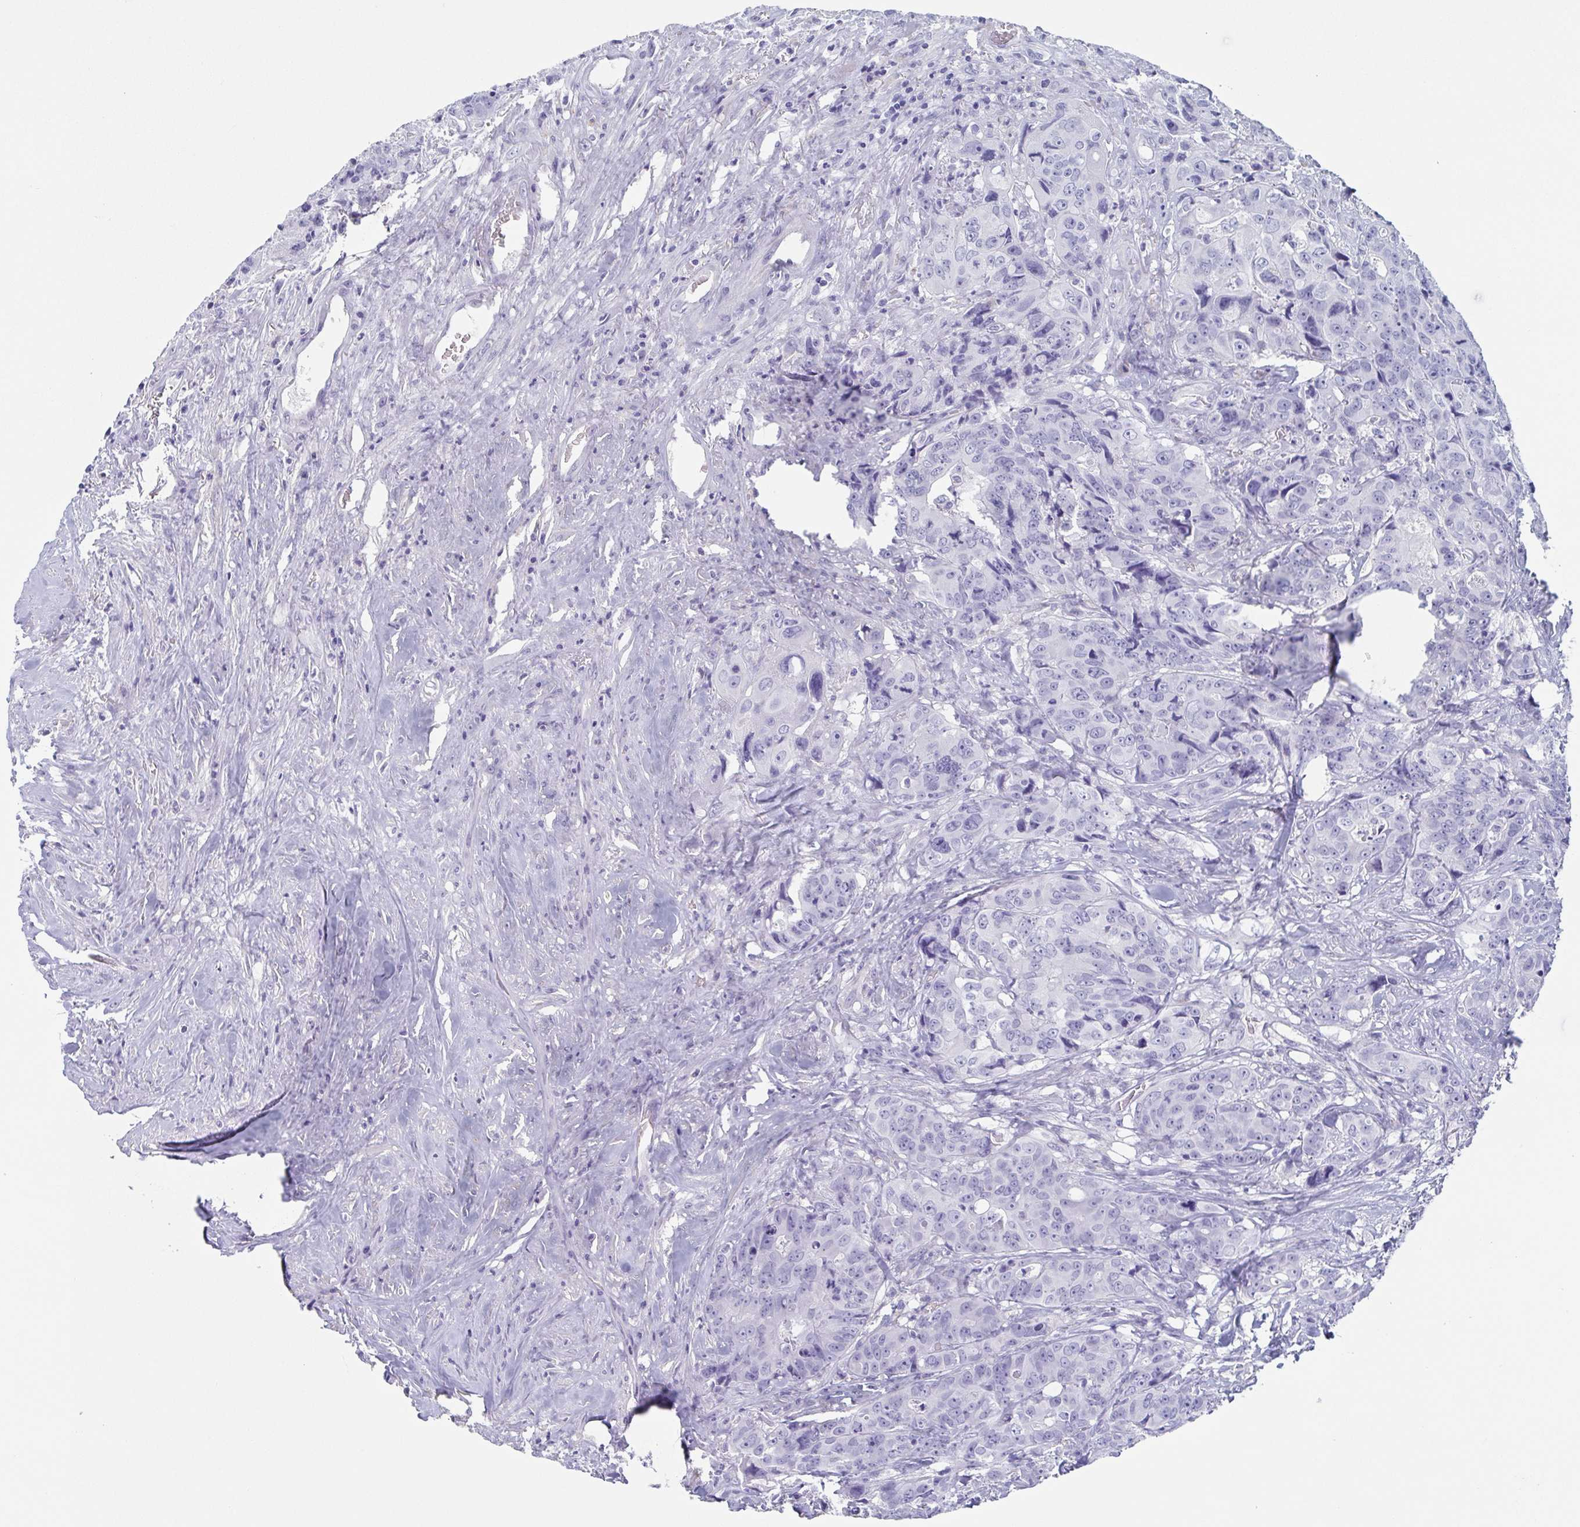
{"staining": {"intensity": "negative", "quantity": "none", "location": "none"}, "tissue": "colorectal cancer", "cell_type": "Tumor cells", "image_type": "cancer", "snomed": [{"axis": "morphology", "description": "Adenocarcinoma, NOS"}, {"axis": "topography", "description": "Rectum"}], "caption": "This is an immunohistochemistry photomicrograph of colorectal cancer. There is no staining in tumor cells.", "gene": "TAGLN3", "patient": {"sex": "female", "age": 62}}